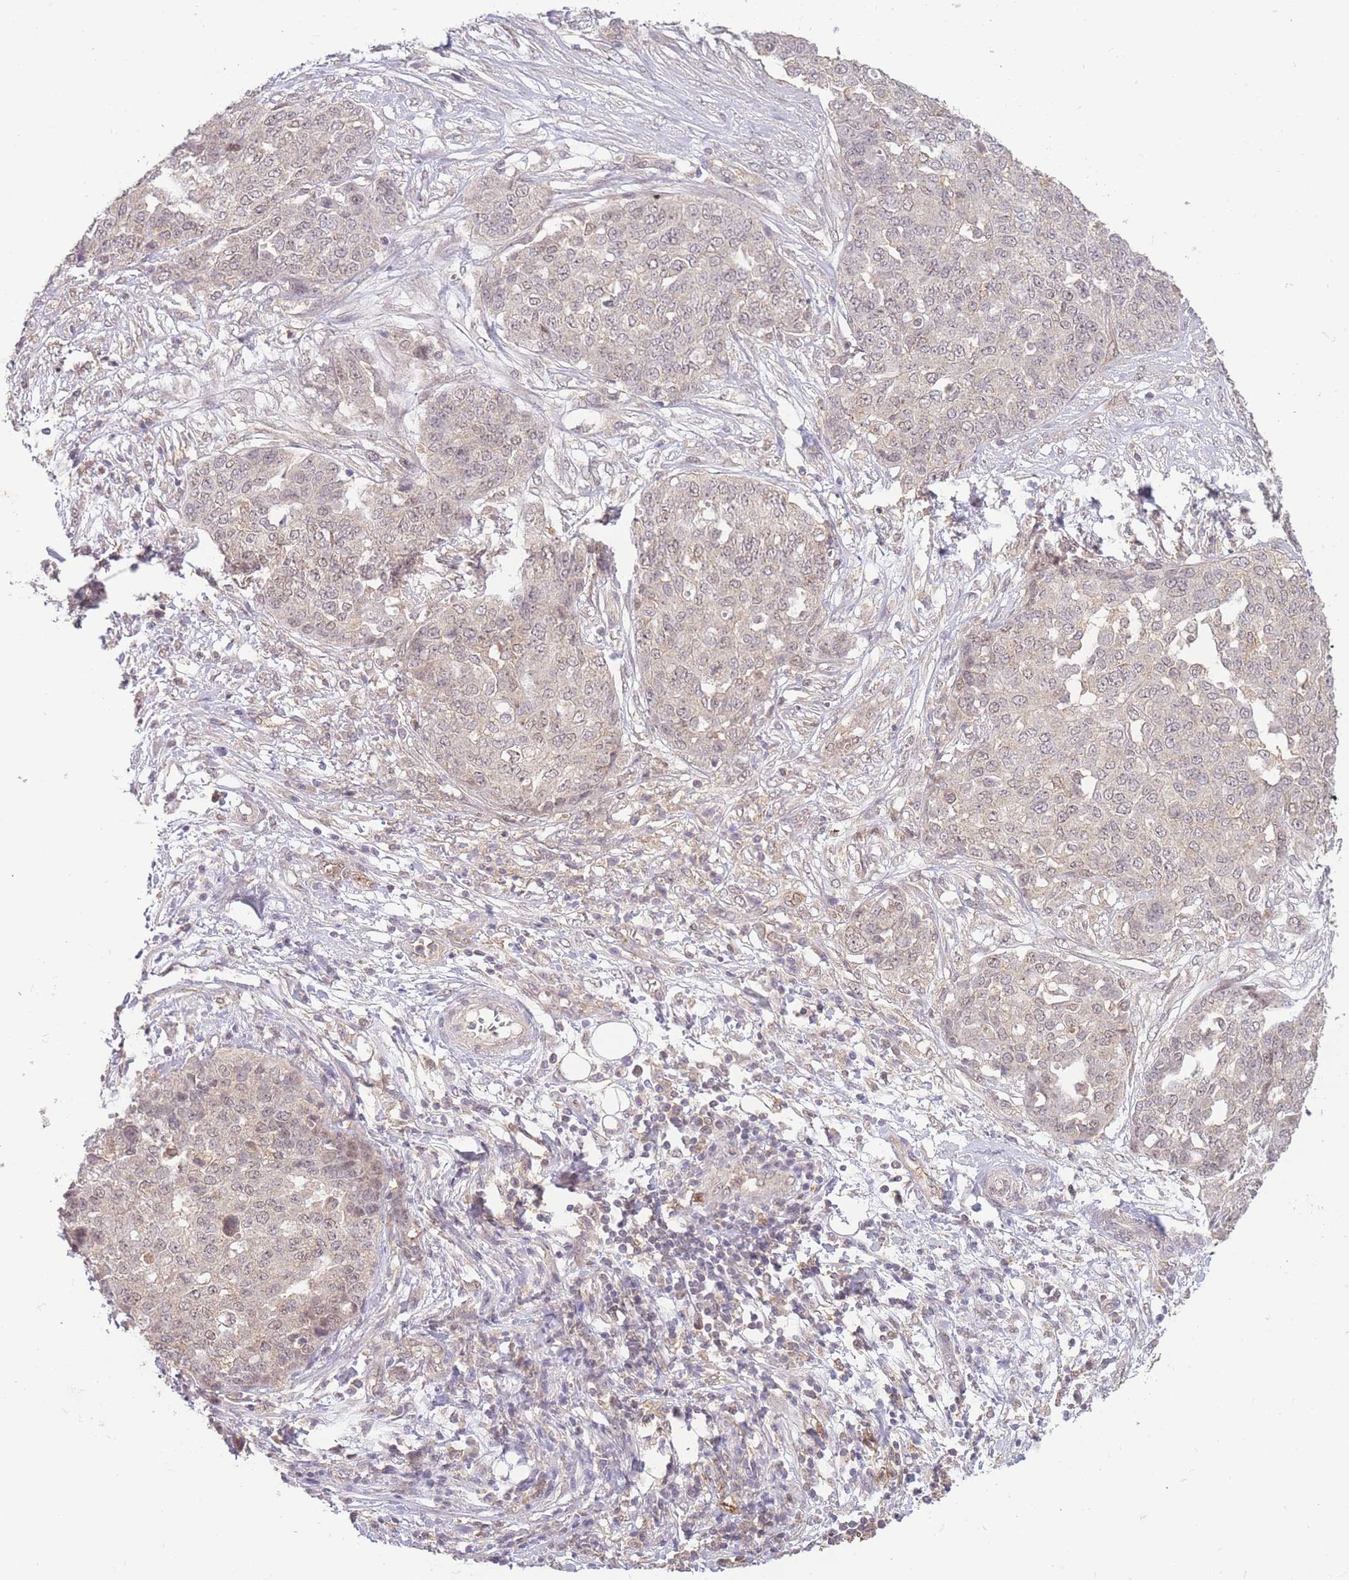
{"staining": {"intensity": "weak", "quantity": "25%-75%", "location": "nuclear"}, "tissue": "ovarian cancer", "cell_type": "Tumor cells", "image_type": "cancer", "snomed": [{"axis": "morphology", "description": "Cystadenocarcinoma, serous, NOS"}, {"axis": "topography", "description": "Soft tissue"}, {"axis": "topography", "description": "Ovary"}], "caption": "Human serous cystadenocarcinoma (ovarian) stained with a protein marker reveals weak staining in tumor cells.", "gene": "RNF144B", "patient": {"sex": "female", "age": 57}}